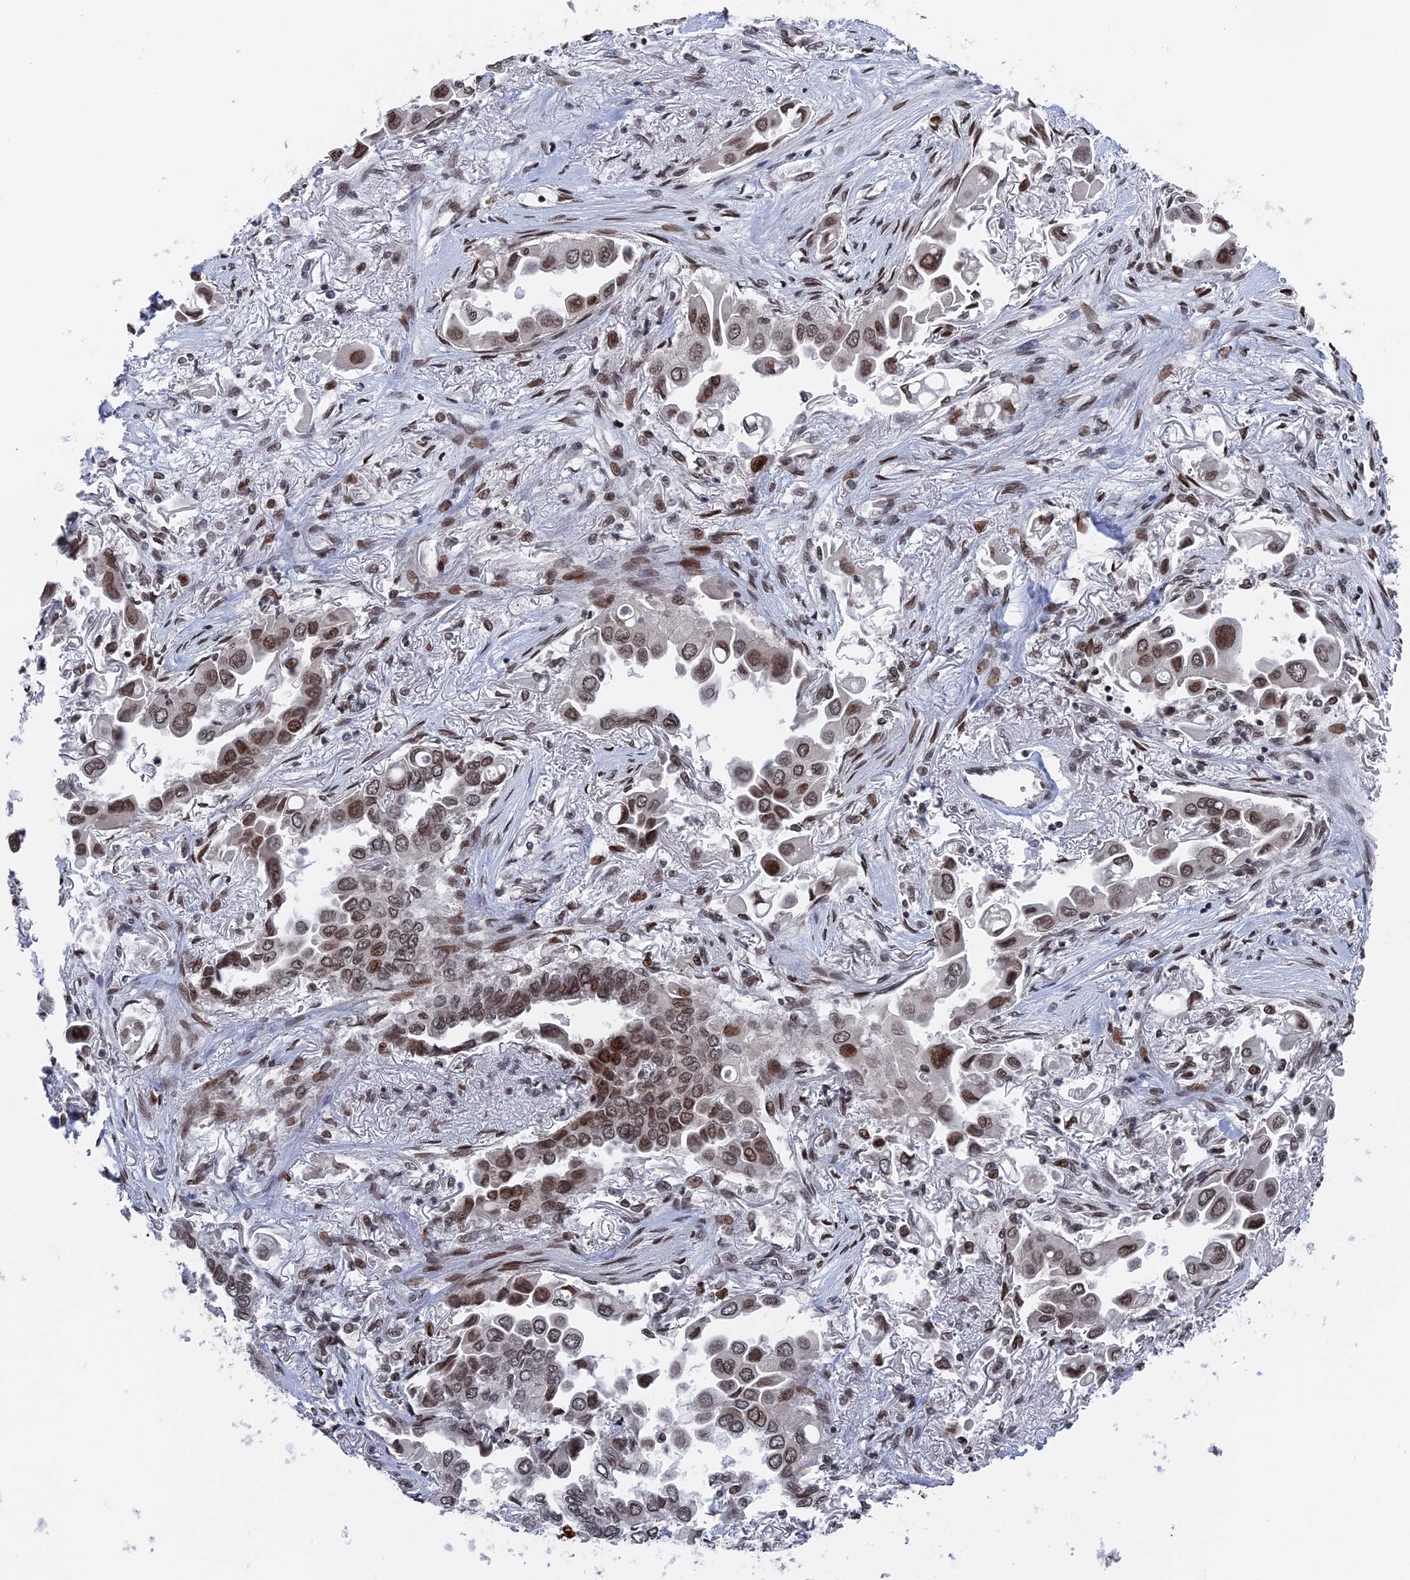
{"staining": {"intensity": "moderate", "quantity": ">75%", "location": "nuclear"}, "tissue": "lung cancer", "cell_type": "Tumor cells", "image_type": "cancer", "snomed": [{"axis": "morphology", "description": "Adenocarcinoma, NOS"}, {"axis": "topography", "description": "Lung"}], "caption": "IHC staining of lung cancer, which demonstrates medium levels of moderate nuclear positivity in approximately >75% of tumor cells indicating moderate nuclear protein expression. The staining was performed using DAB (3,3'-diaminobenzidine) (brown) for protein detection and nuclei were counterstained in hematoxylin (blue).", "gene": "NR2C2AP", "patient": {"sex": "female", "age": 76}}